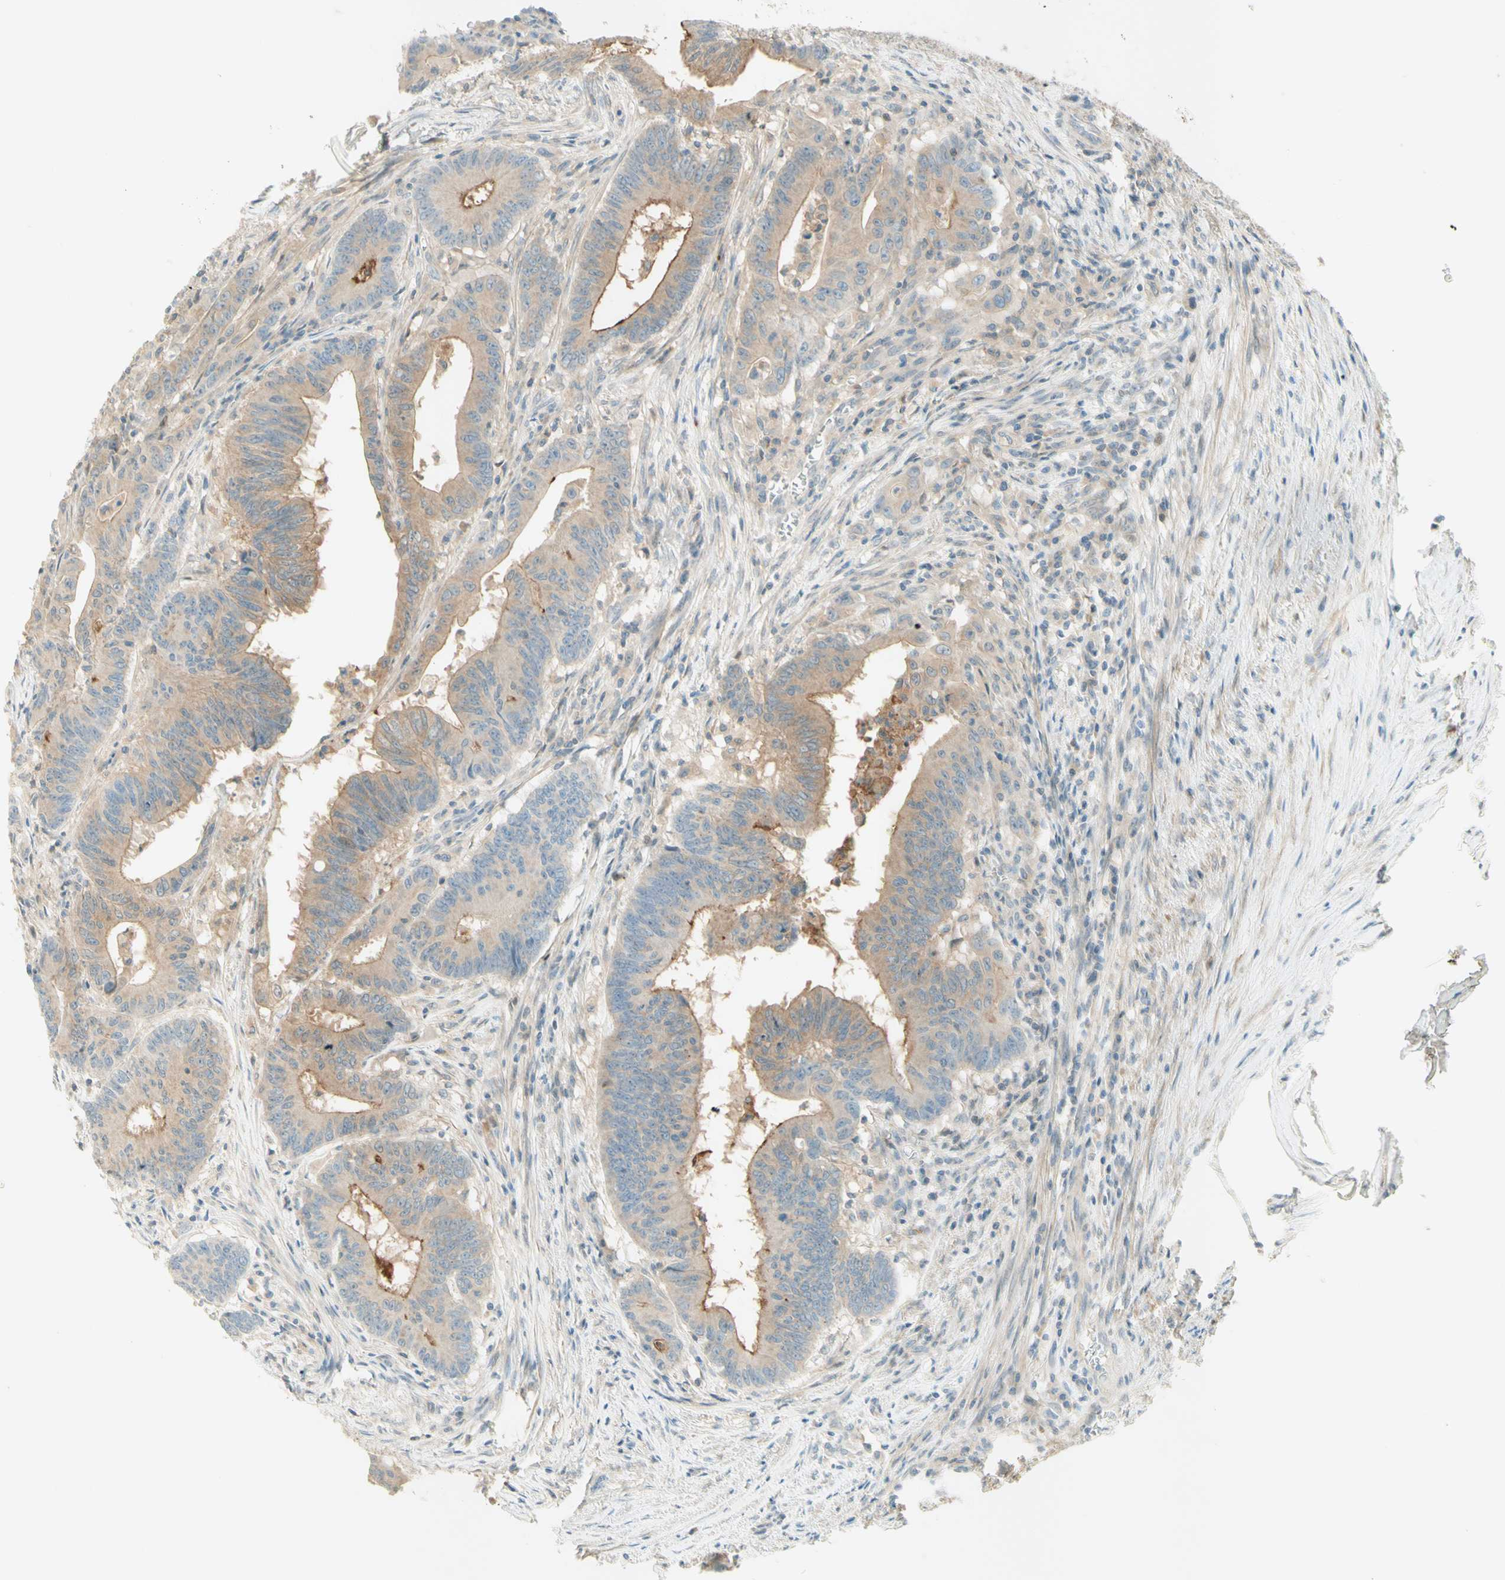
{"staining": {"intensity": "moderate", "quantity": "25%-75%", "location": "cytoplasmic/membranous"}, "tissue": "colorectal cancer", "cell_type": "Tumor cells", "image_type": "cancer", "snomed": [{"axis": "morphology", "description": "Adenocarcinoma, NOS"}, {"axis": "topography", "description": "Colon"}], "caption": "Immunohistochemical staining of human colorectal cancer demonstrates medium levels of moderate cytoplasmic/membranous staining in approximately 25%-75% of tumor cells.", "gene": "PROM1", "patient": {"sex": "male", "age": 45}}